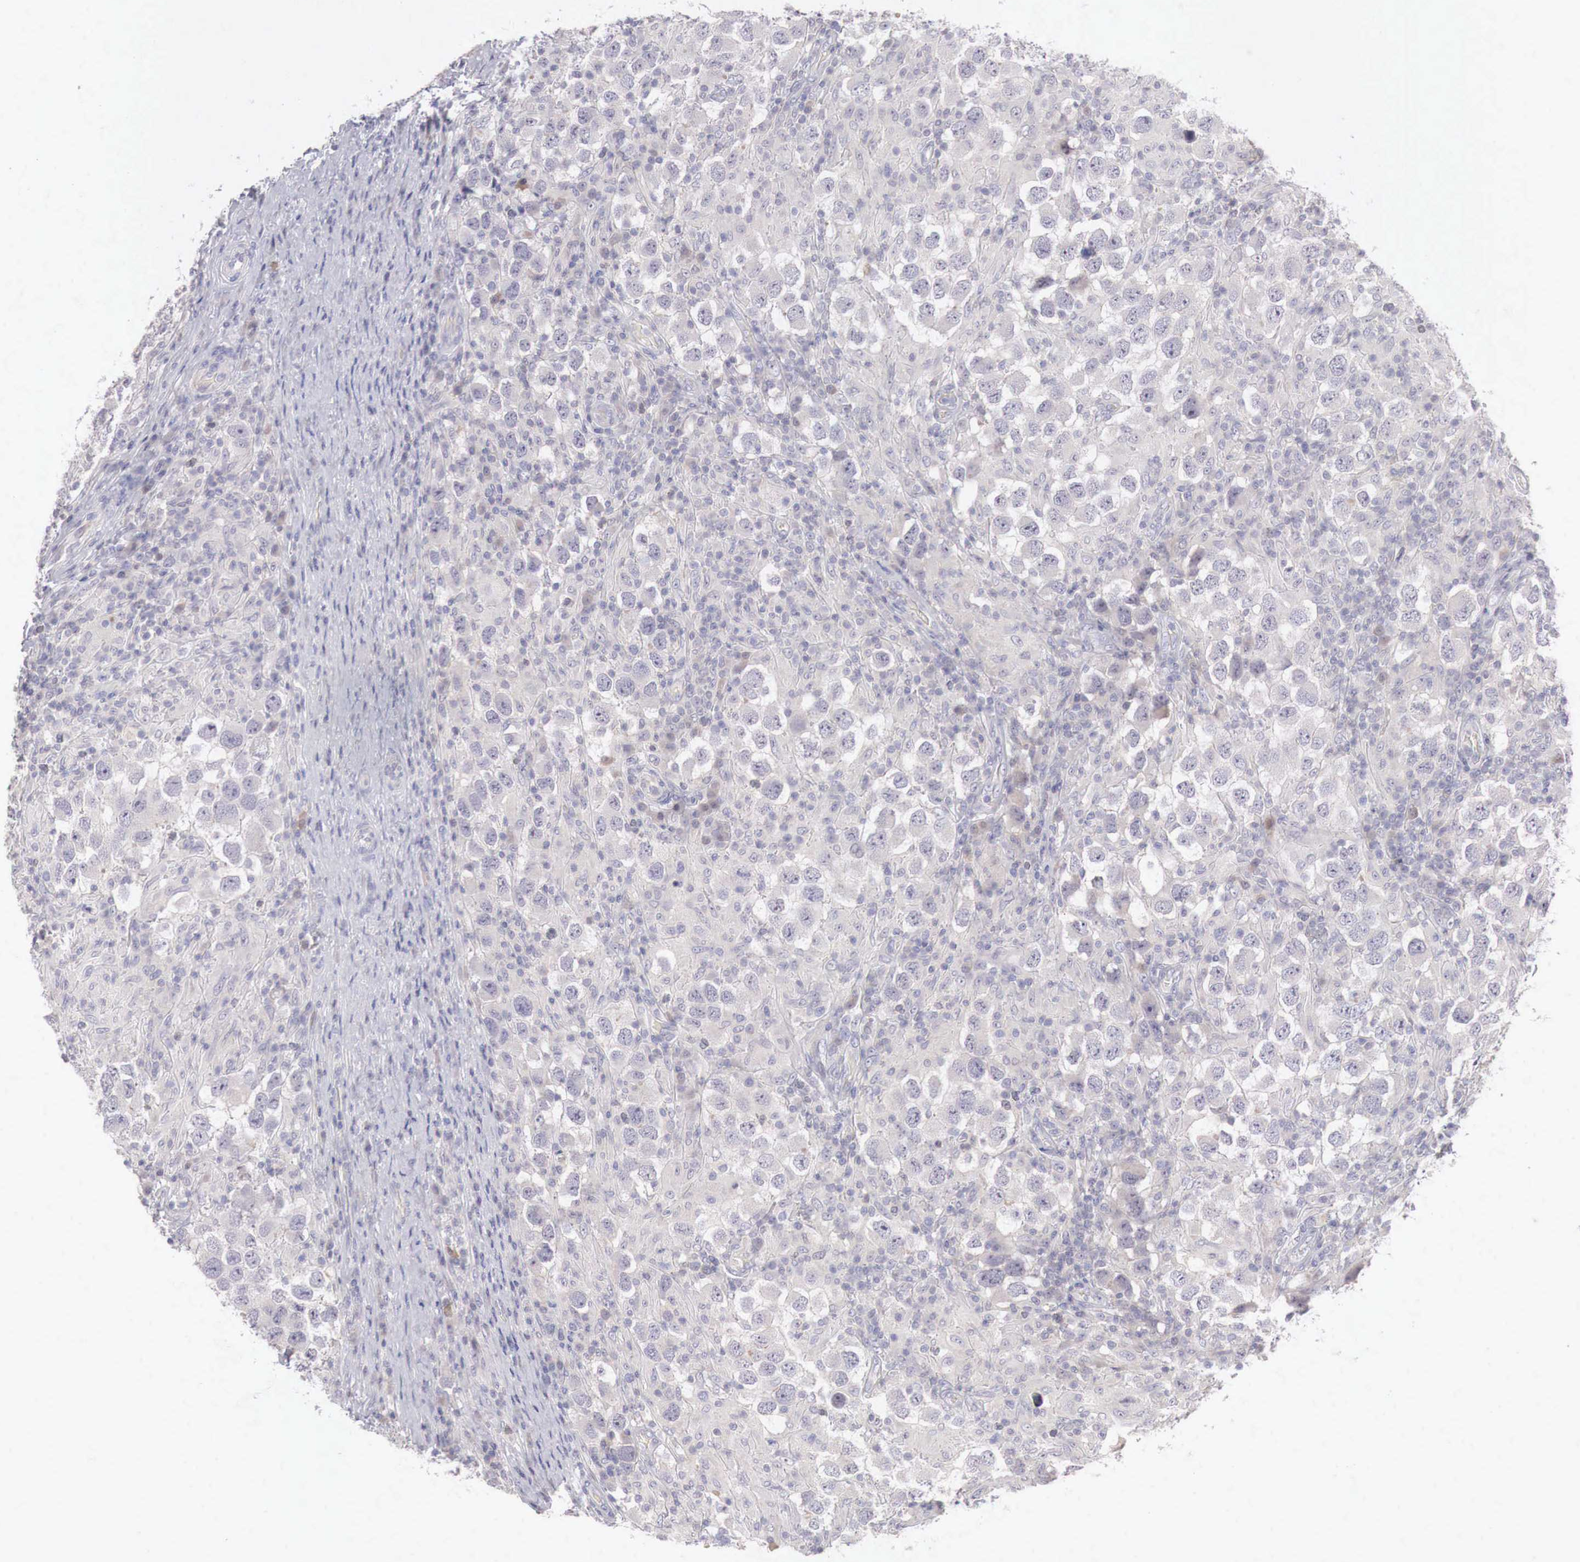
{"staining": {"intensity": "negative", "quantity": "none", "location": "none"}, "tissue": "testis cancer", "cell_type": "Tumor cells", "image_type": "cancer", "snomed": [{"axis": "morphology", "description": "Carcinoma, Embryonal, NOS"}, {"axis": "topography", "description": "Testis"}], "caption": "Immunohistochemical staining of embryonal carcinoma (testis) exhibits no significant positivity in tumor cells.", "gene": "GATA1", "patient": {"sex": "male", "age": 21}}